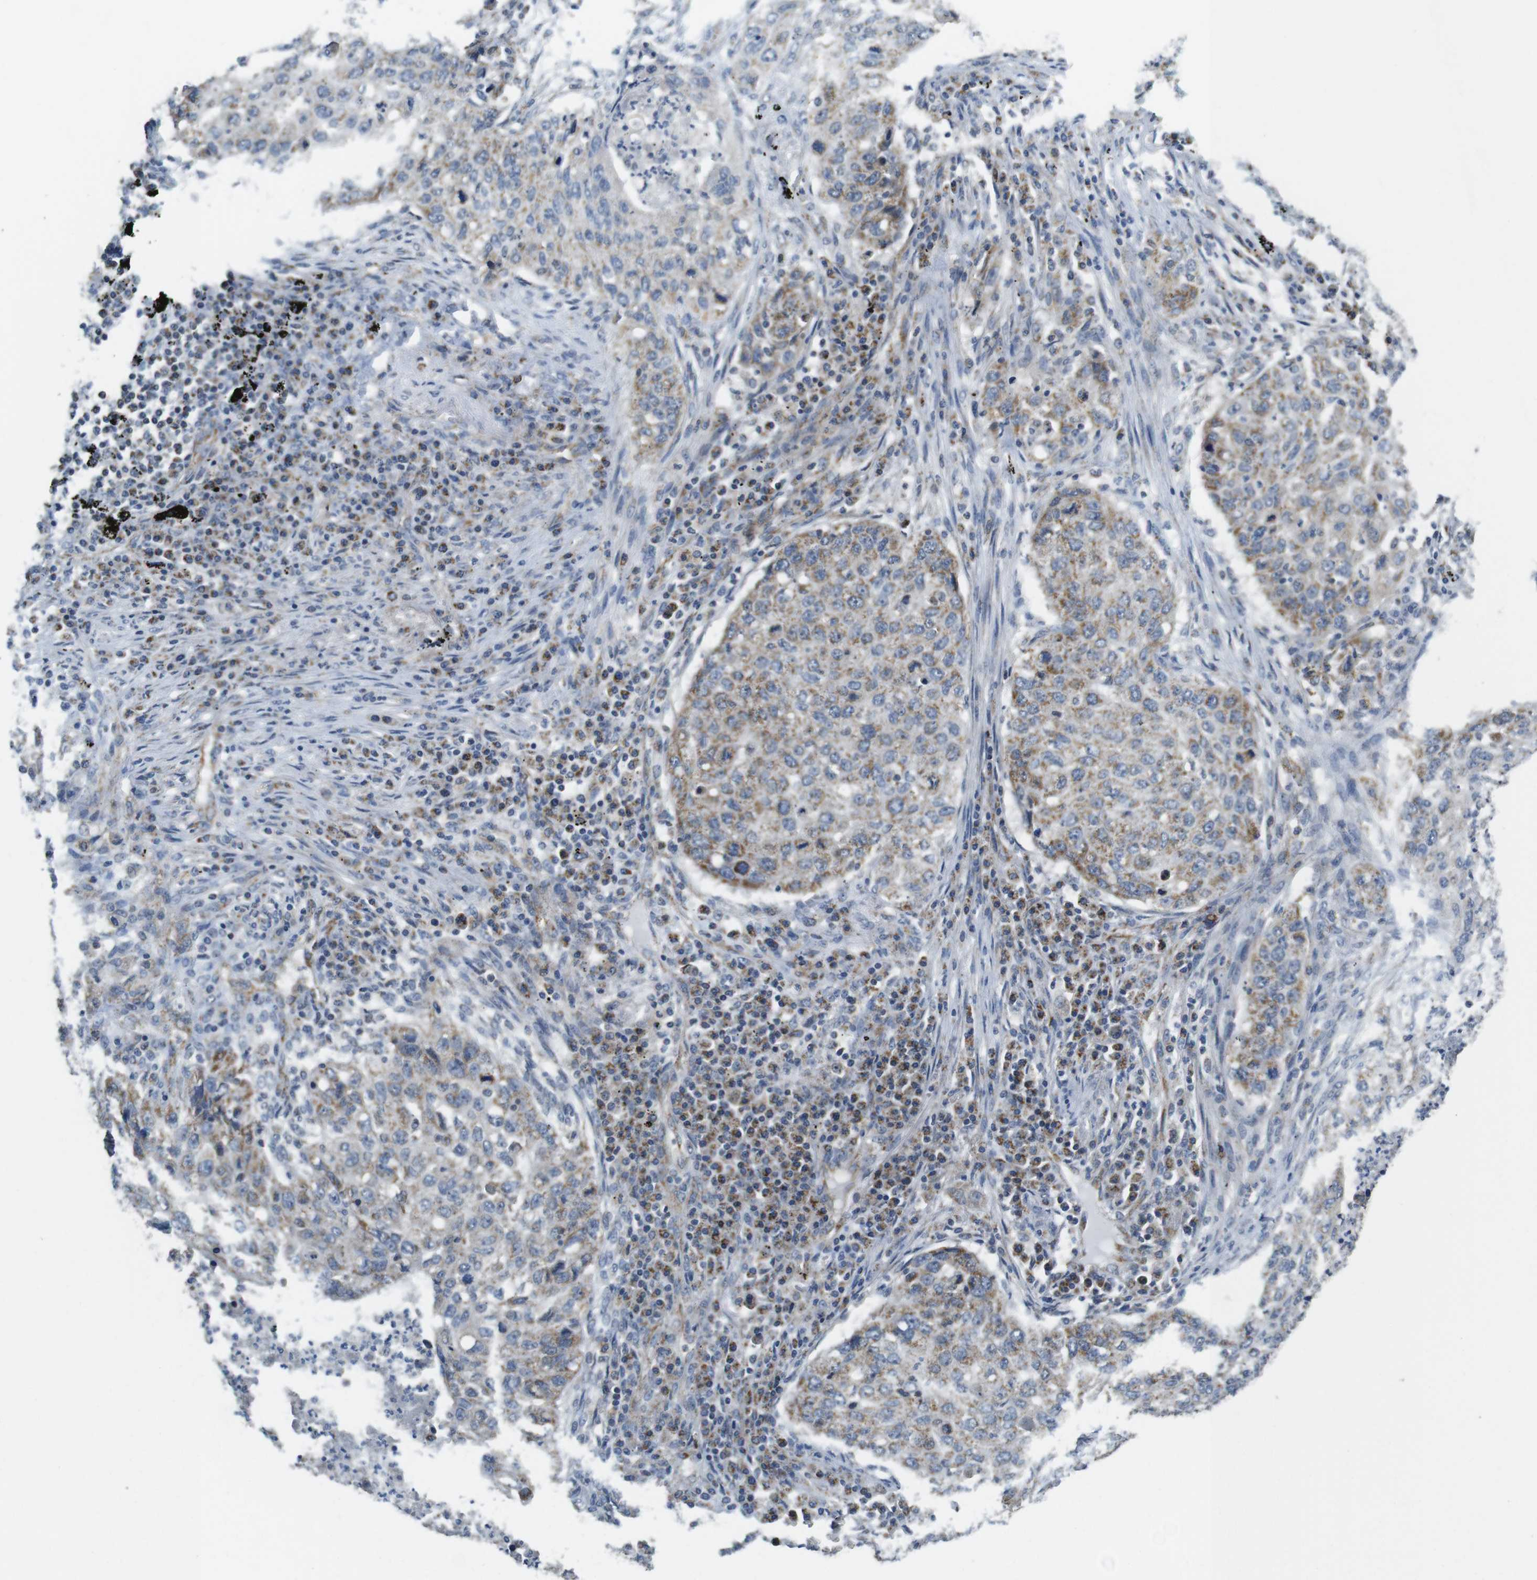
{"staining": {"intensity": "moderate", "quantity": "<25%", "location": "cytoplasmic/membranous"}, "tissue": "lung cancer", "cell_type": "Tumor cells", "image_type": "cancer", "snomed": [{"axis": "morphology", "description": "Squamous cell carcinoma, NOS"}, {"axis": "topography", "description": "Lung"}], "caption": "Brown immunohistochemical staining in lung squamous cell carcinoma shows moderate cytoplasmic/membranous staining in about <25% of tumor cells. The staining was performed using DAB, with brown indicating positive protein expression. Nuclei are stained blue with hematoxylin.", "gene": "CALHM2", "patient": {"sex": "female", "age": 63}}